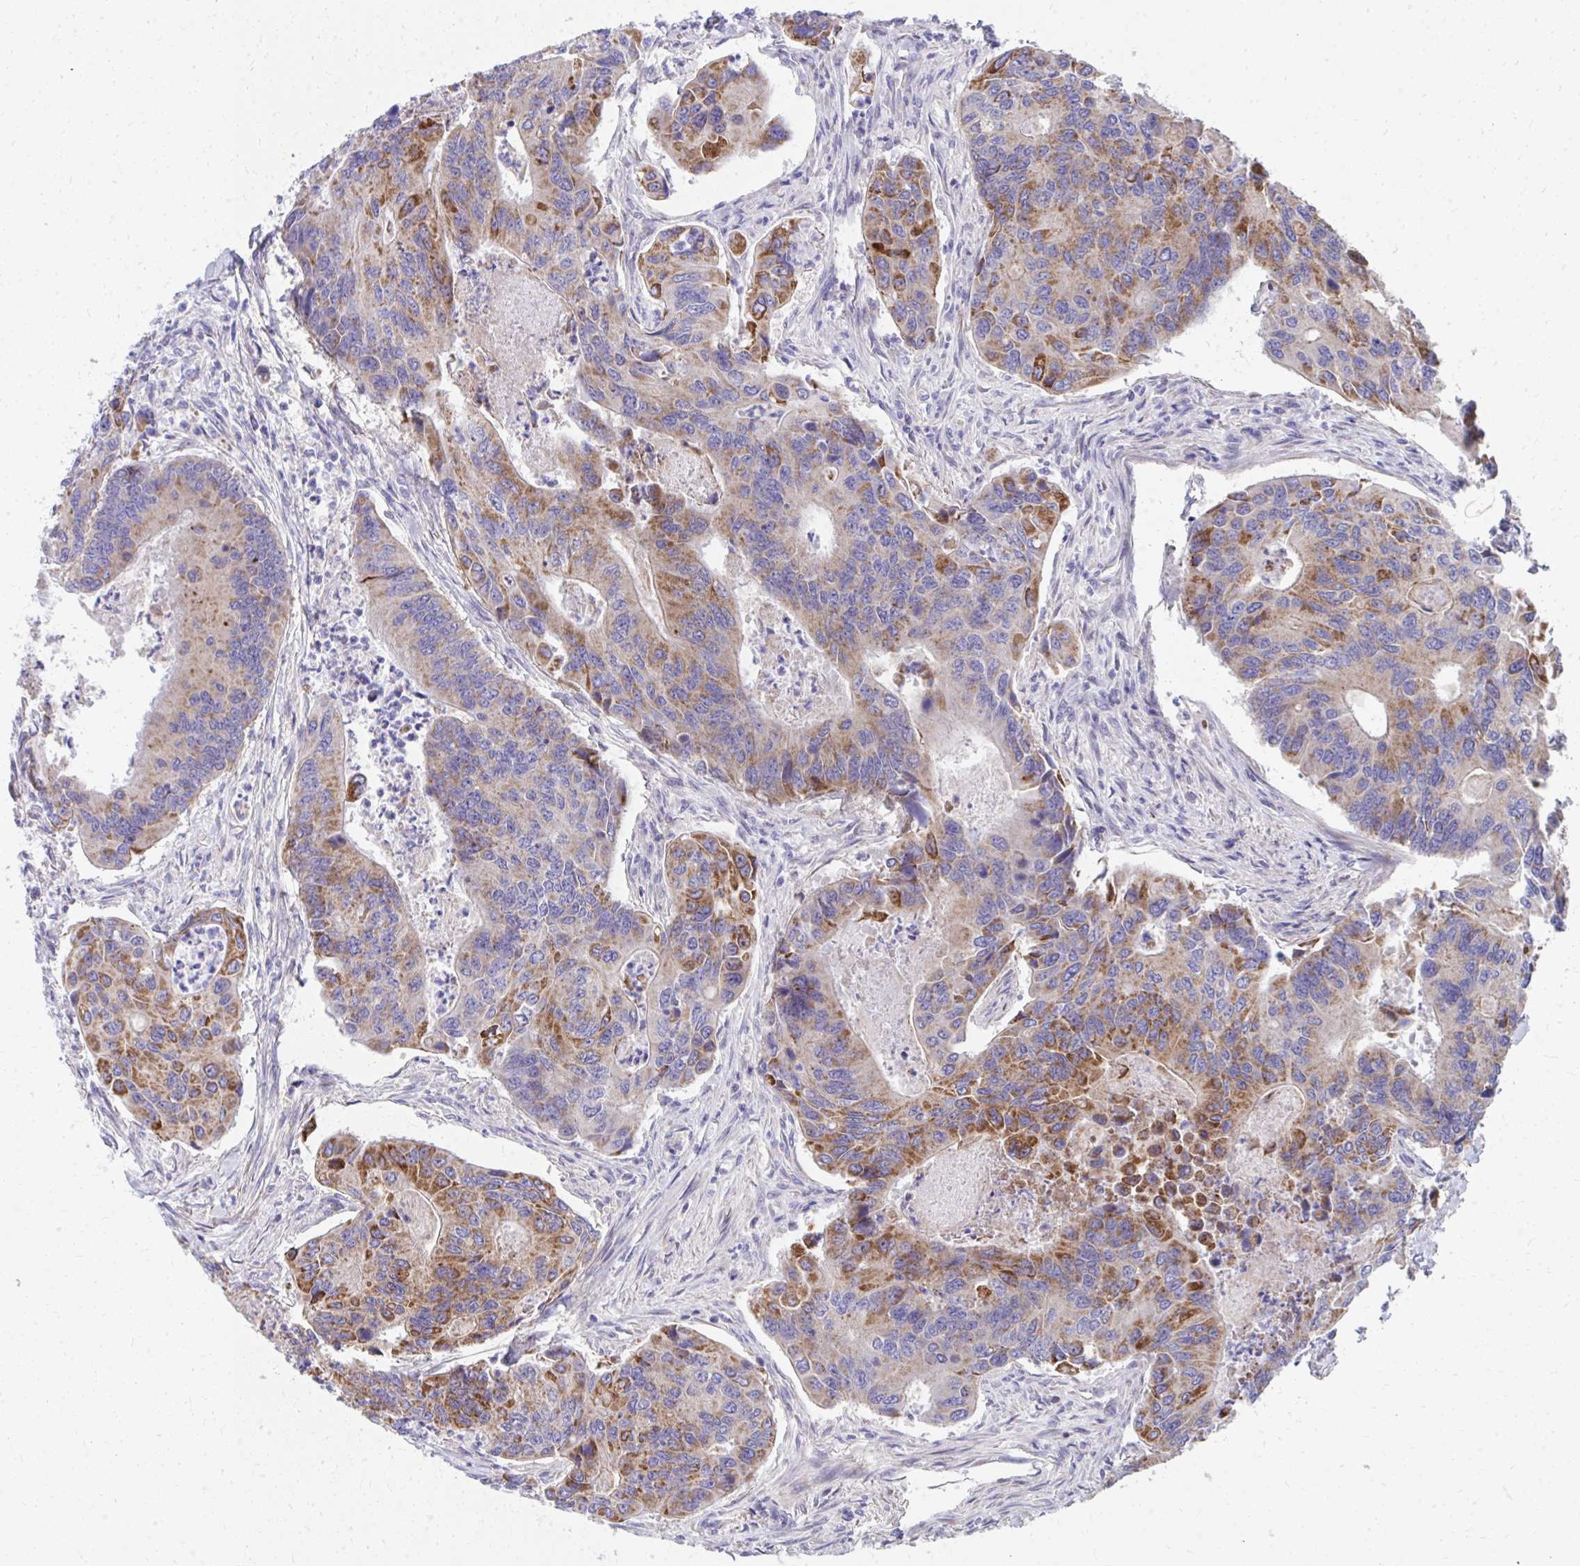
{"staining": {"intensity": "moderate", "quantity": "25%-75%", "location": "cytoplasmic/membranous"}, "tissue": "colorectal cancer", "cell_type": "Tumor cells", "image_type": "cancer", "snomed": [{"axis": "morphology", "description": "Adenocarcinoma, NOS"}, {"axis": "topography", "description": "Colon"}], "caption": "Protein staining displays moderate cytoplasmic/membranous staining in about 25%-75% of tumor cells in colorectal cancer.", "gene": "IL37", "patient": {"sex": "female", "age": 67}}